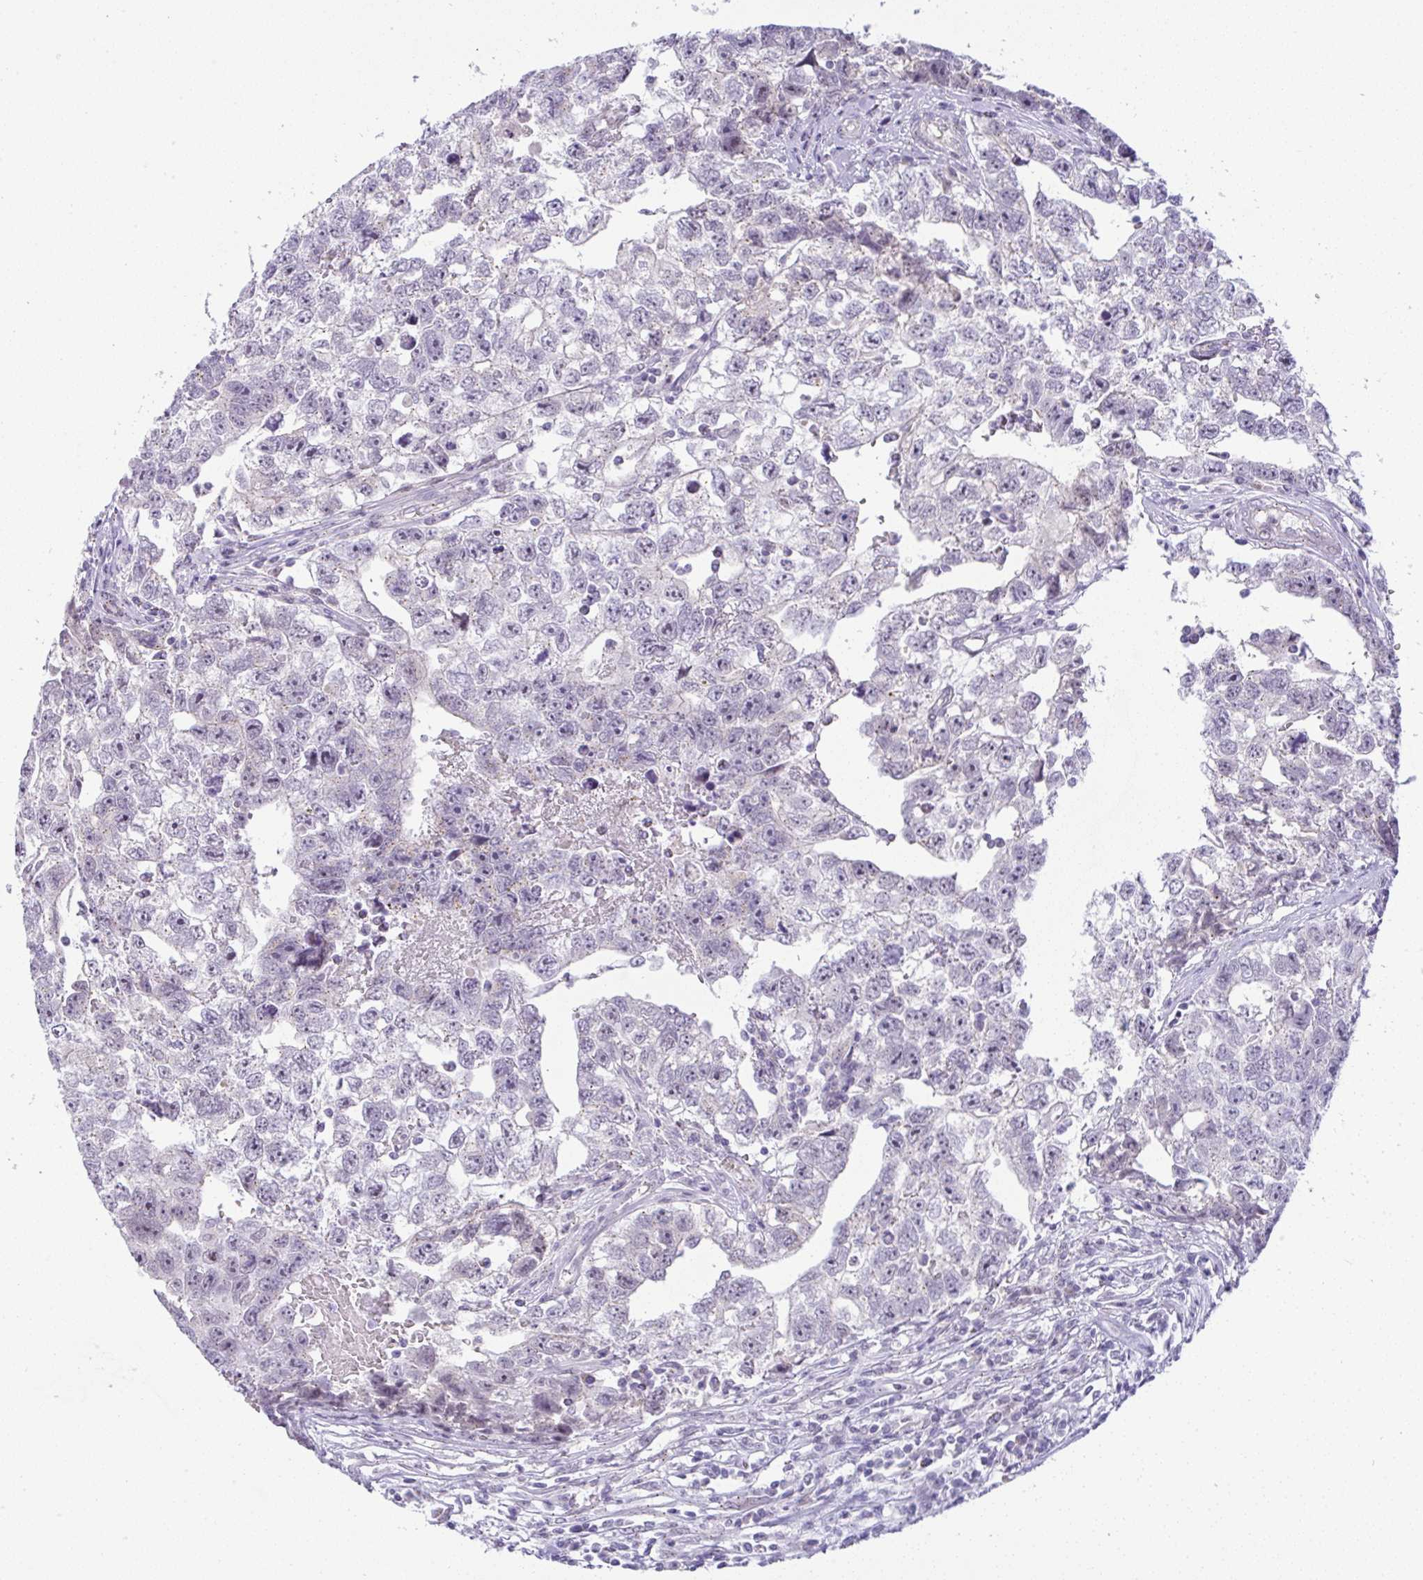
{"staining": {"intensity": "negative", "quantity": "none", "location": "none"}, "tissue": "testis cancer", "cell_type": "Tumor cells", "image_type": "cancer", "snomed": [{"axis": "morphology", "description": "Carcinoma, Embryonal, NOS"}, {"axis": "topography", "description": "Testis"}], "caption": "Immunohistochemistry photomicrograph of neoplastic tissue: testis embryonal carcinoma stained with DAB demonstrates no significant protein expression in tumor cells. The staining was performed using DAB to visualize the protein expression in brown, while the nuclei were stained in blue with hematoxylin (Magnification: 20x).", "gene": "FAM177A1", "patient": {"sex": "male", "age": 22}}